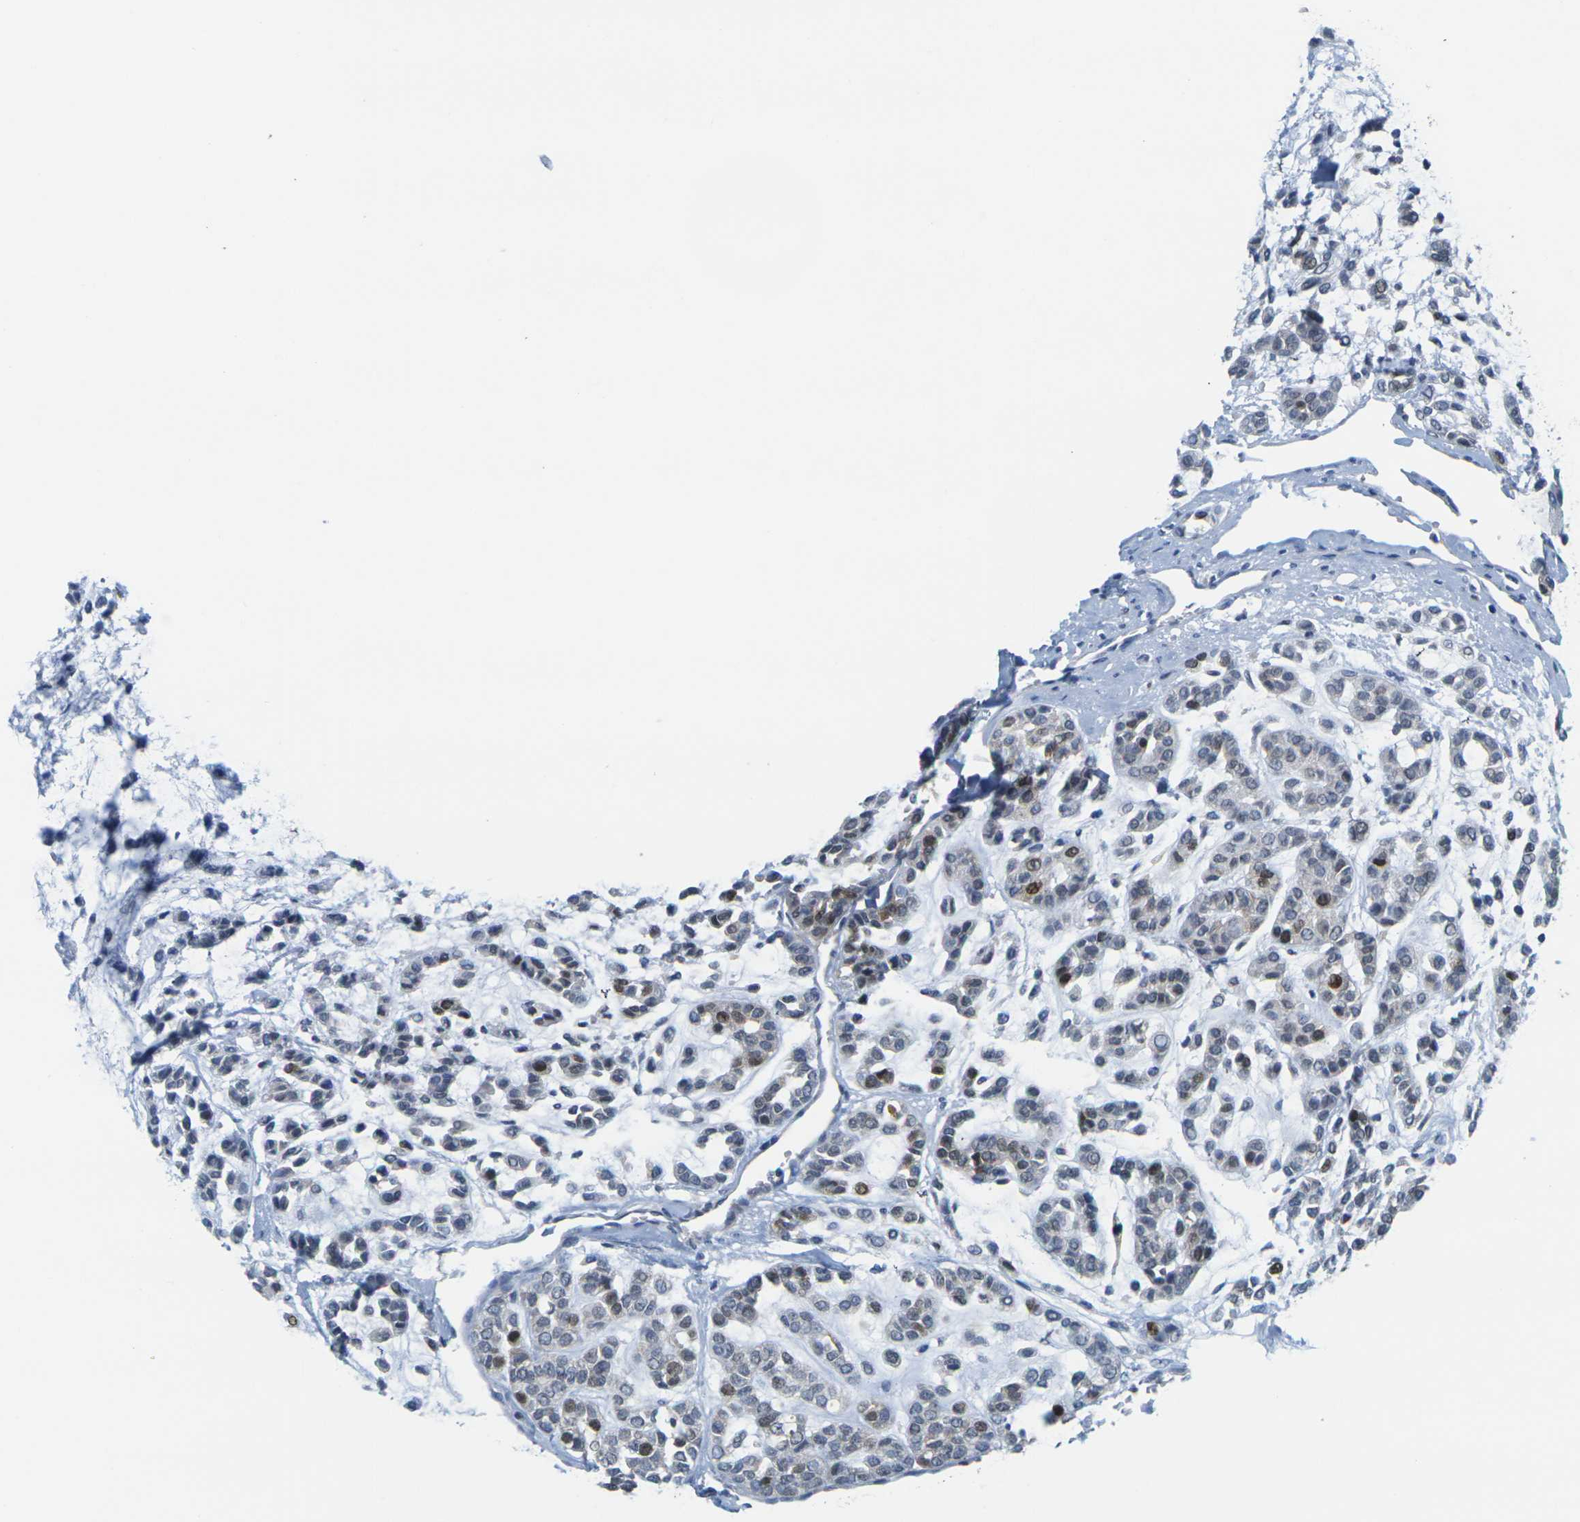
{"staining": {"intensity": "moderate", "quantity": "<25%", "location": "nuclear"}, "tissue": "head and neck cancer", "cell_type": "Tumor cells", "image_type": "cancer", "snomed": [{"axis": "morphology", "description": "Adenocarcinoma, NOS"}, {"axis": "morphology", "description": "Adenoma, NOS"}, {"axis": "topography", "description": "Head-Neck"}], "caption": "A brown stain highlights moderate nuclear expression of a protein in human head and neck adenoma tumor cells. The protein of interest is shown in brown color, while the nuclei are stained blue.", "gene": "CDK2", "patient": {"sex": "female", "age": 55}}